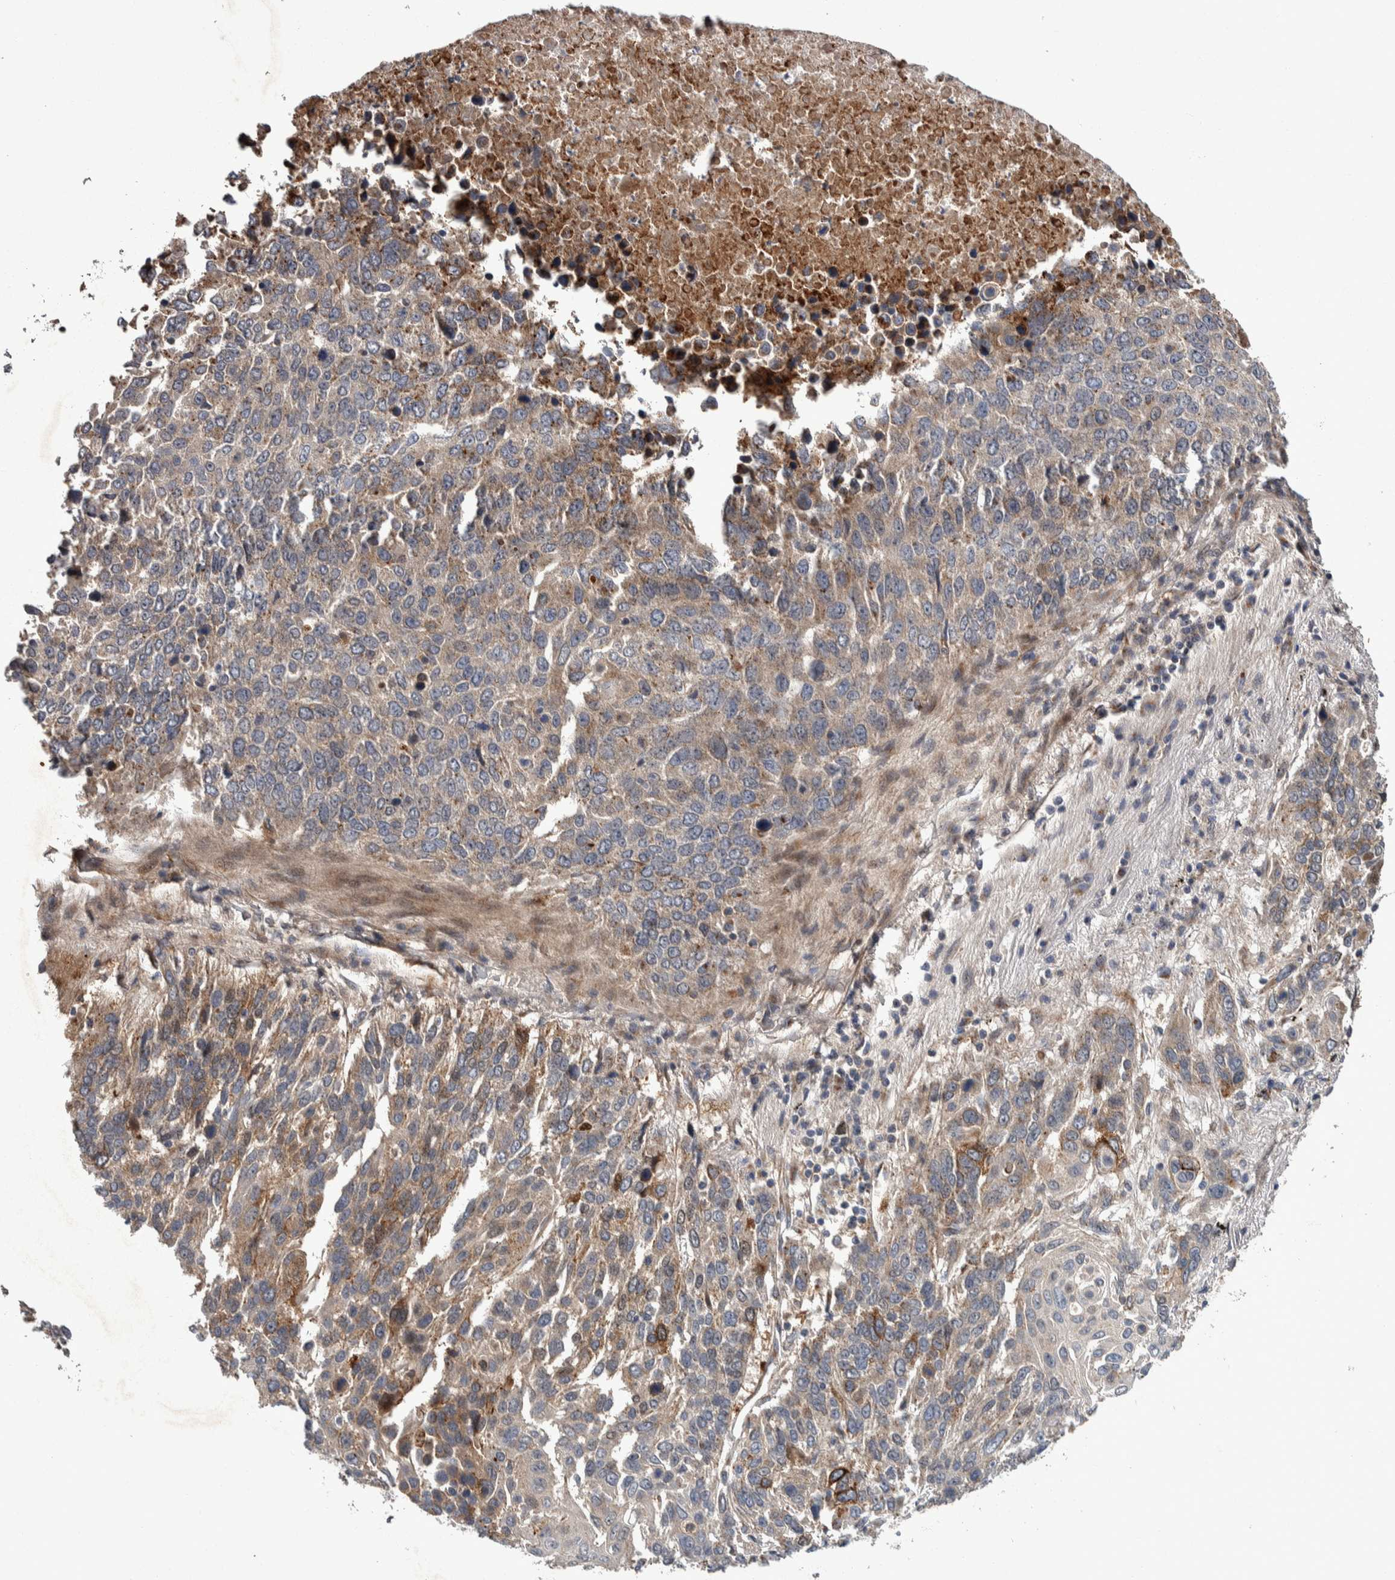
{"staining": {"intensity": "moderate", "quantity": "25%-75%", "location": "cytoplasmic/membranous"}, "tissue": "lung cancer", "cell_type": "Tumor cells", "image_type": "cancer", "snomed": [{"axis": "morphology", "description": "Squamous cell carcinoma, NOS"}, {"axis": "topography", "description": "Lung"}], "caption": "Tumor cells display medium levels of moderate cytoplasmic/membranous staining in about 25%-75% of cells in human lung cancer (squamous cell carcinoma). (IHC, brightfield microscopy, high magnification).", "gene": "CANT1", "patient": {"sex": "male", "age": 66}}